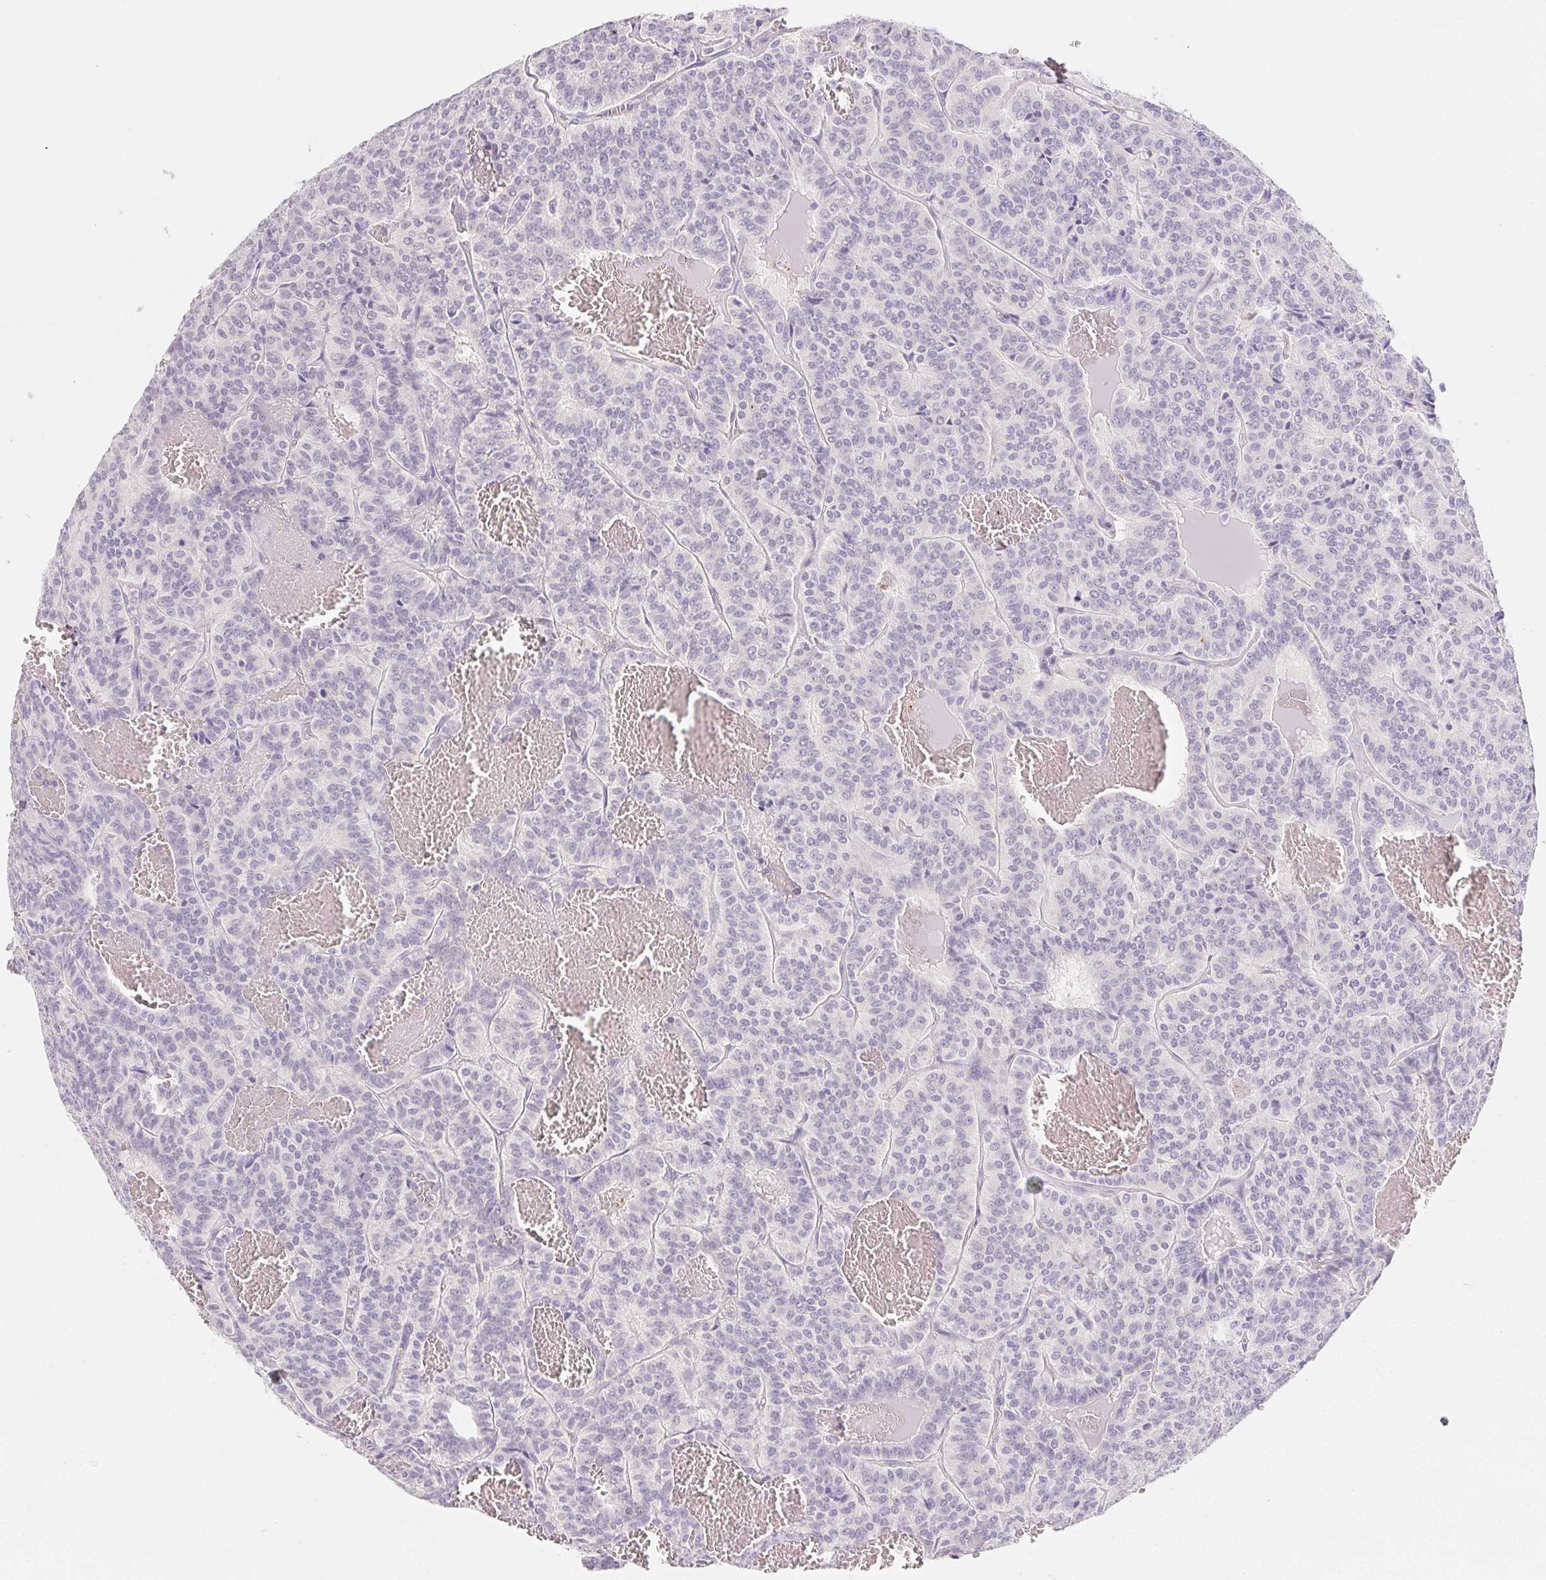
{"staining": {"intensity": "negative", "quantity": "none", "location": "none"}, "tissue": "carcinoid", "cell_type": "Tumor cells", "image_type": "cancer", "snomed": [{"axis": "morphology", "description": "Carcinoid, malignant, NOS"}, {"axis": "topography", "description": "Lung"}], "caption": "Tumor cells are negative for protein expression in human carcinoid (malignant).", "gene": "MYL4", "patient": {"sex": "male", "age": 70}}